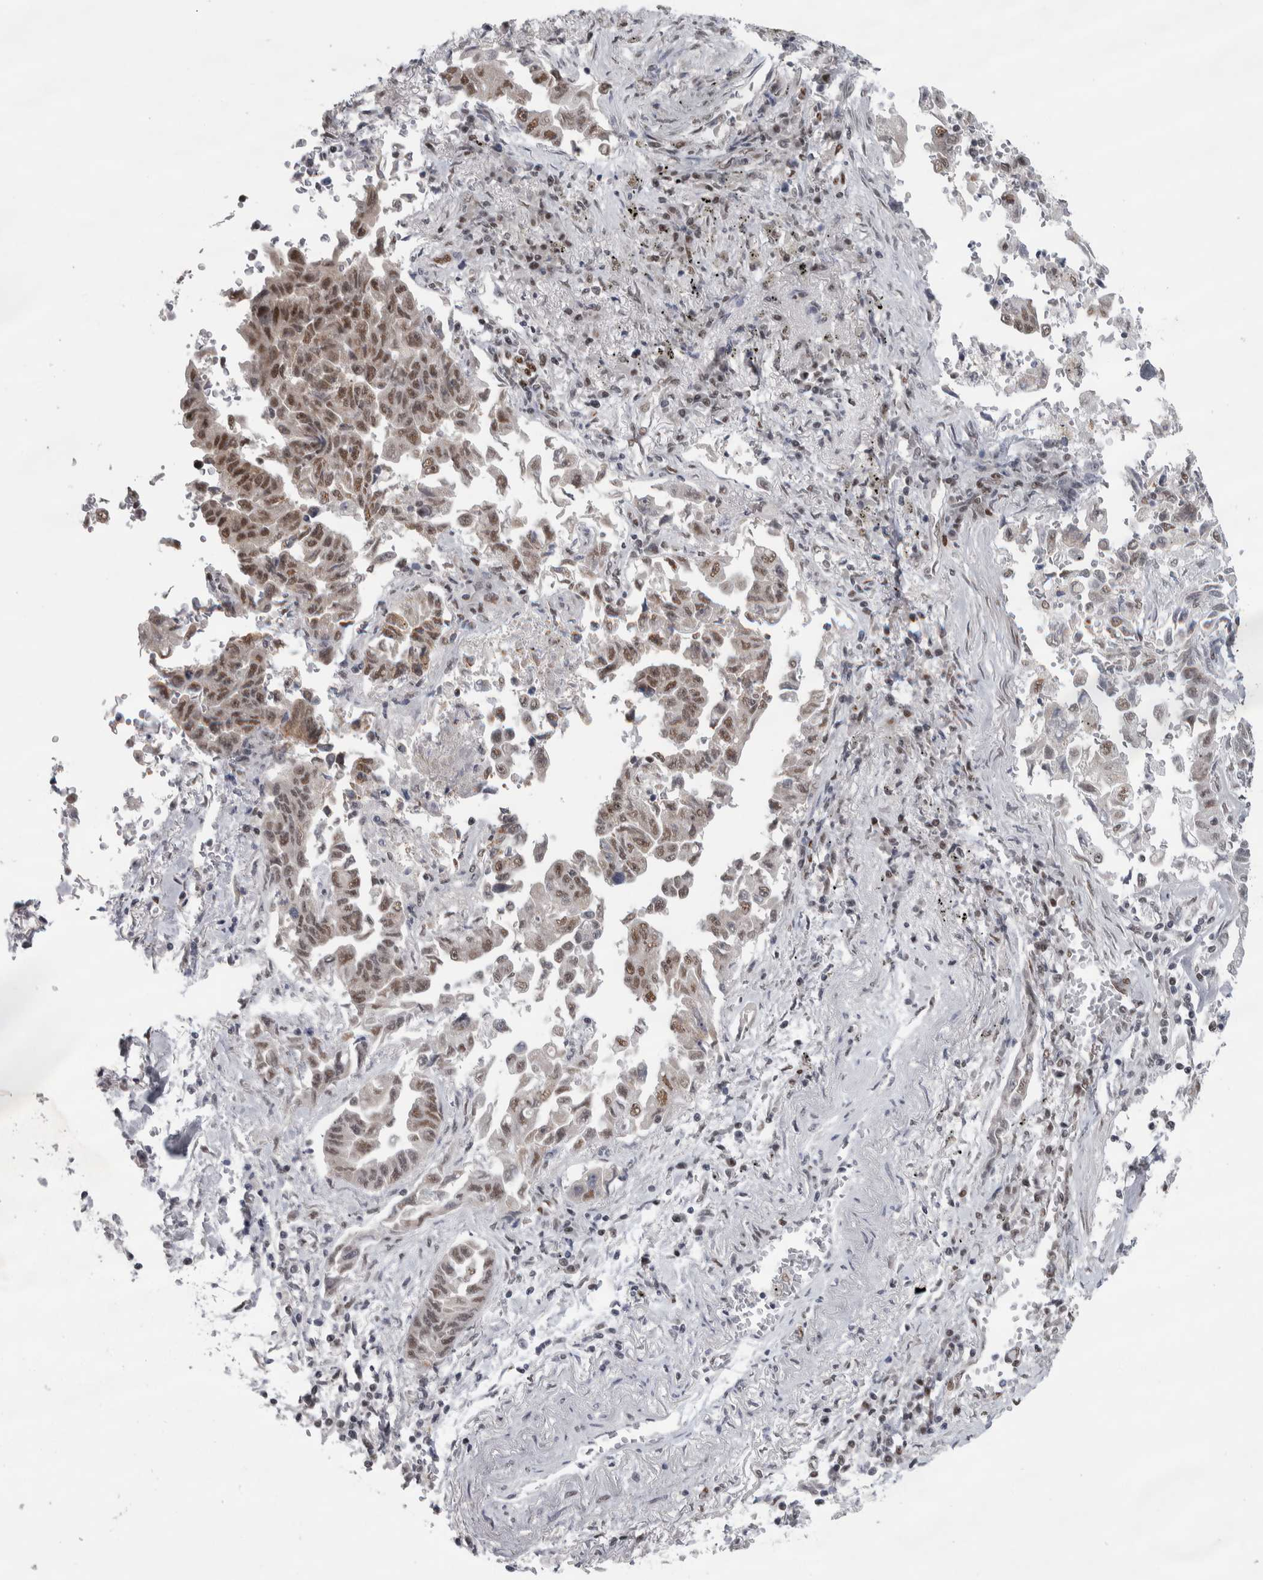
{"staining": {"intensity": "moderate", "quantity": "25%-75%", "location": "nuclear"}, "tissue": "lung cancer", "cell_type": "Tumor cells", "image_type": "cancer", "snomed": [{"axis": "morphology", "description": "Adenocarcinoma, NOS"}, {"axis": "topography", "description": "Lung"}], "caption": "Lung cancer (adenocarcinoma) stained with a protein marker shows moderate staining in tumor cells.", "gene": "HEXIM2", "patient": {"sex": "female", "age": 51}}